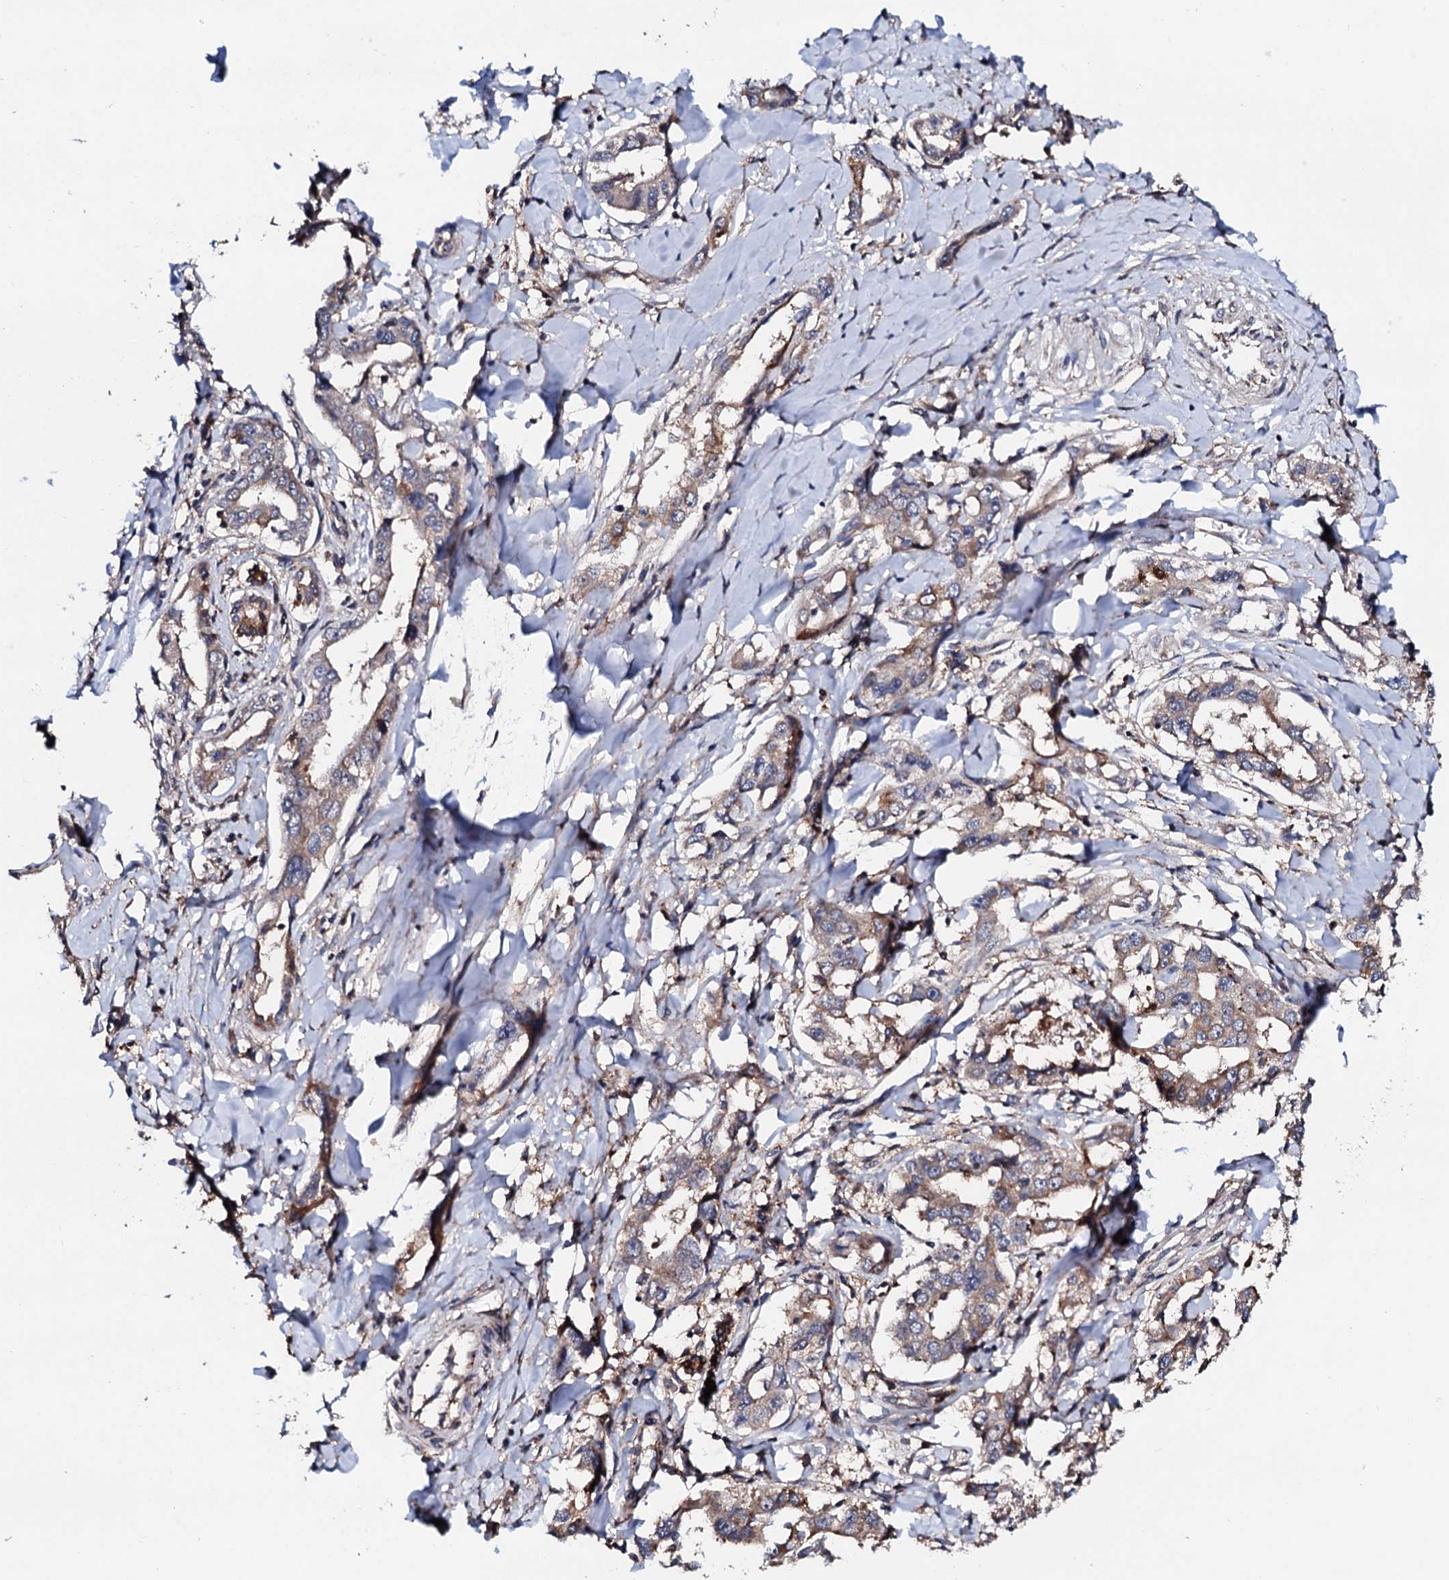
{"staining": {"intensity": "weak", "quantity": "25%-75%", "location": "cytoplasmic/membranous"}, "tissue": "liver cancer", "cell_type": "Tumor cells", "image_type": "cancer", "snomed": [{"axis": "morphology", "description": "Cholangiocarcinoma"}, {"axis": "topography", "description": "Liver"}], "caption": "There is low levels of weak cytoplasmic/membranous staining in tumor cells of liver cancer (cholangiocarcinoma), as demonstrated by immunohistochemical staining (brown color).", "gene": "EDC3", "patient": {"sex": "male", "age": 59}}